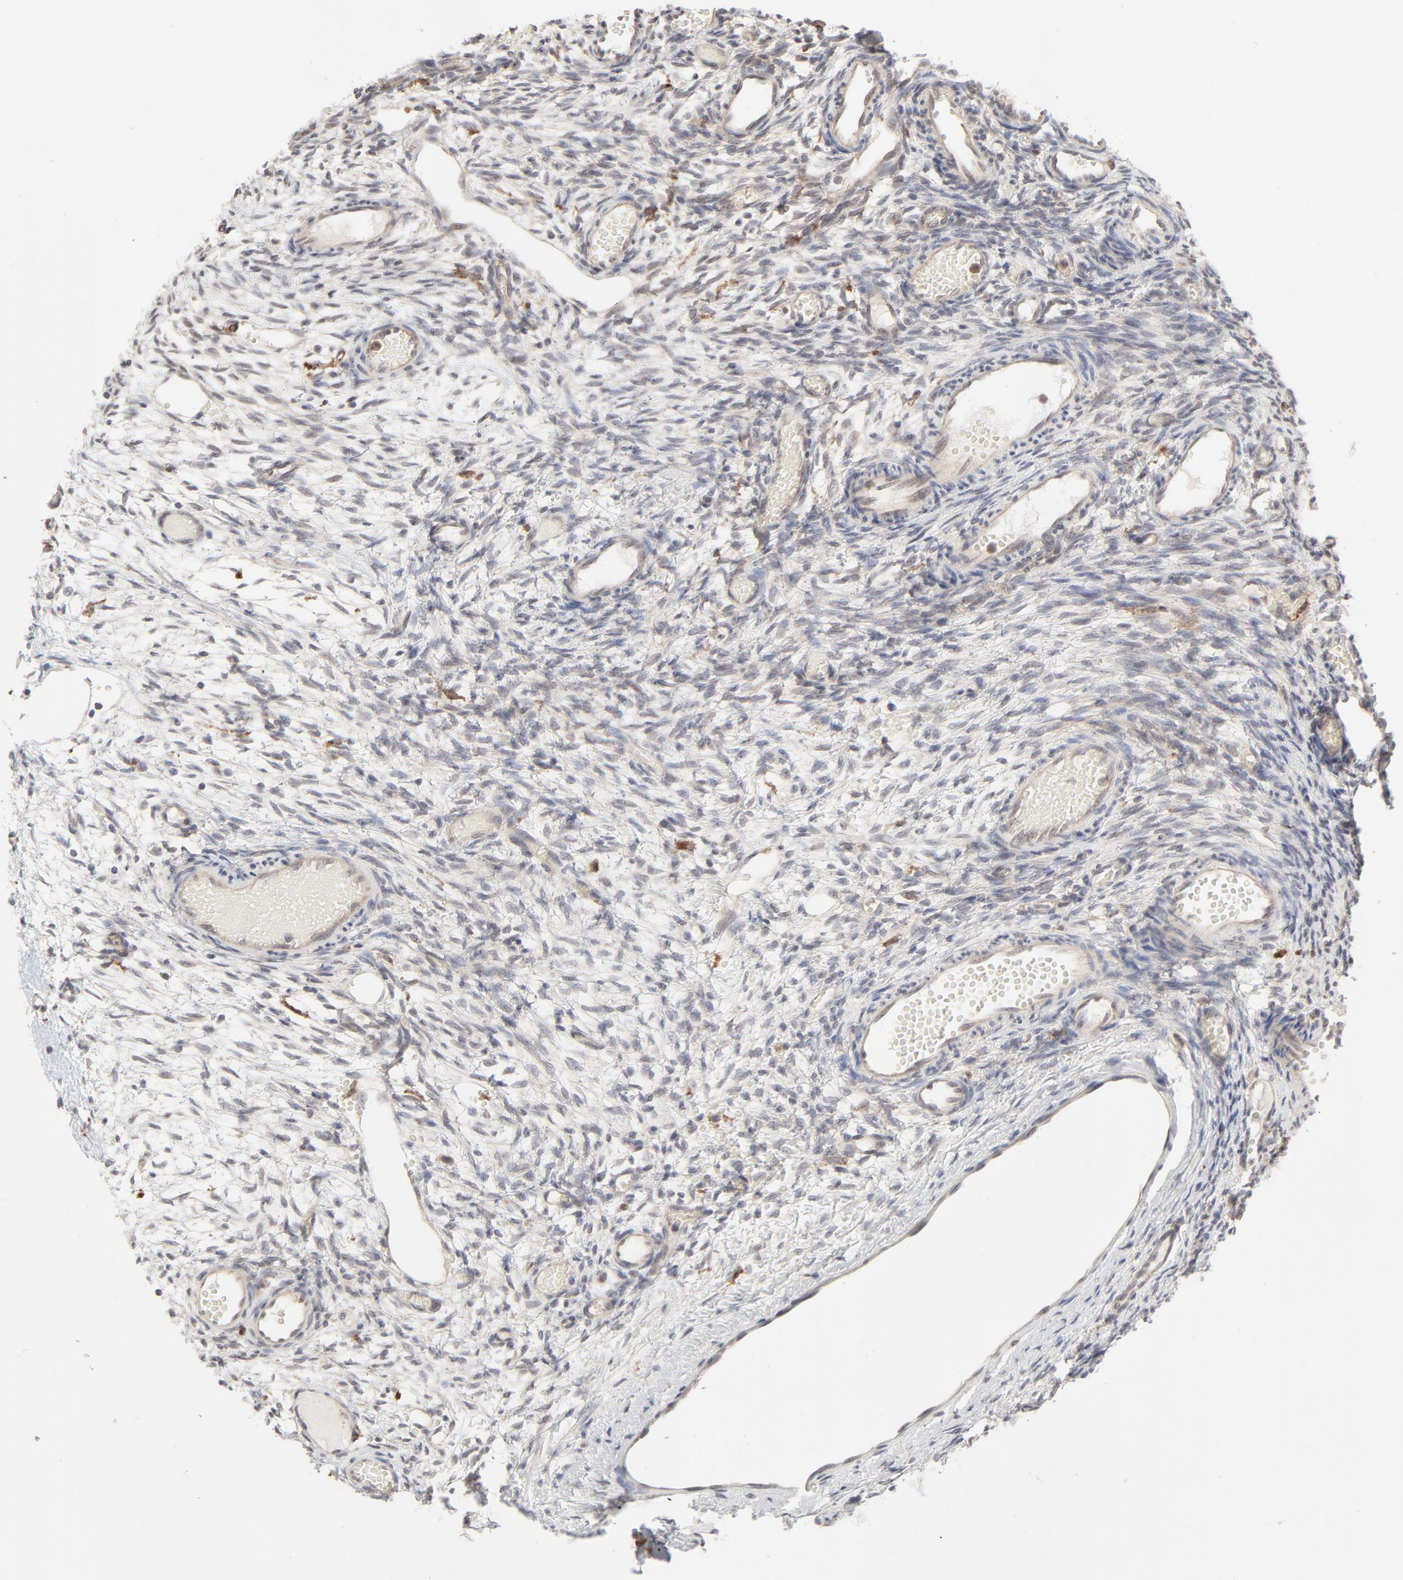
{"staining": {"intensity": "weak", "quantity": "25%-75%", "location": "cytoplasmic/membranous"}, "tissue": "ovary", "cell_type": "Follicle cells", "image_type": "normal", "snomed": [{"axis": "morphology", "description": "Normal tissue, NOS"}, {"axis": "topography", "description": "Ovary"}], "caption": "The photomicrograph exhibits staining of normal ovary, revealing weak cytoplasmic/membranous protein expression (brown color) within follicle cells. Ihc stains the protein of interest in brown and the nuclei are stained blue.", "gene": "RAB5C", "patient": {"sex": "female", "age": 35}}